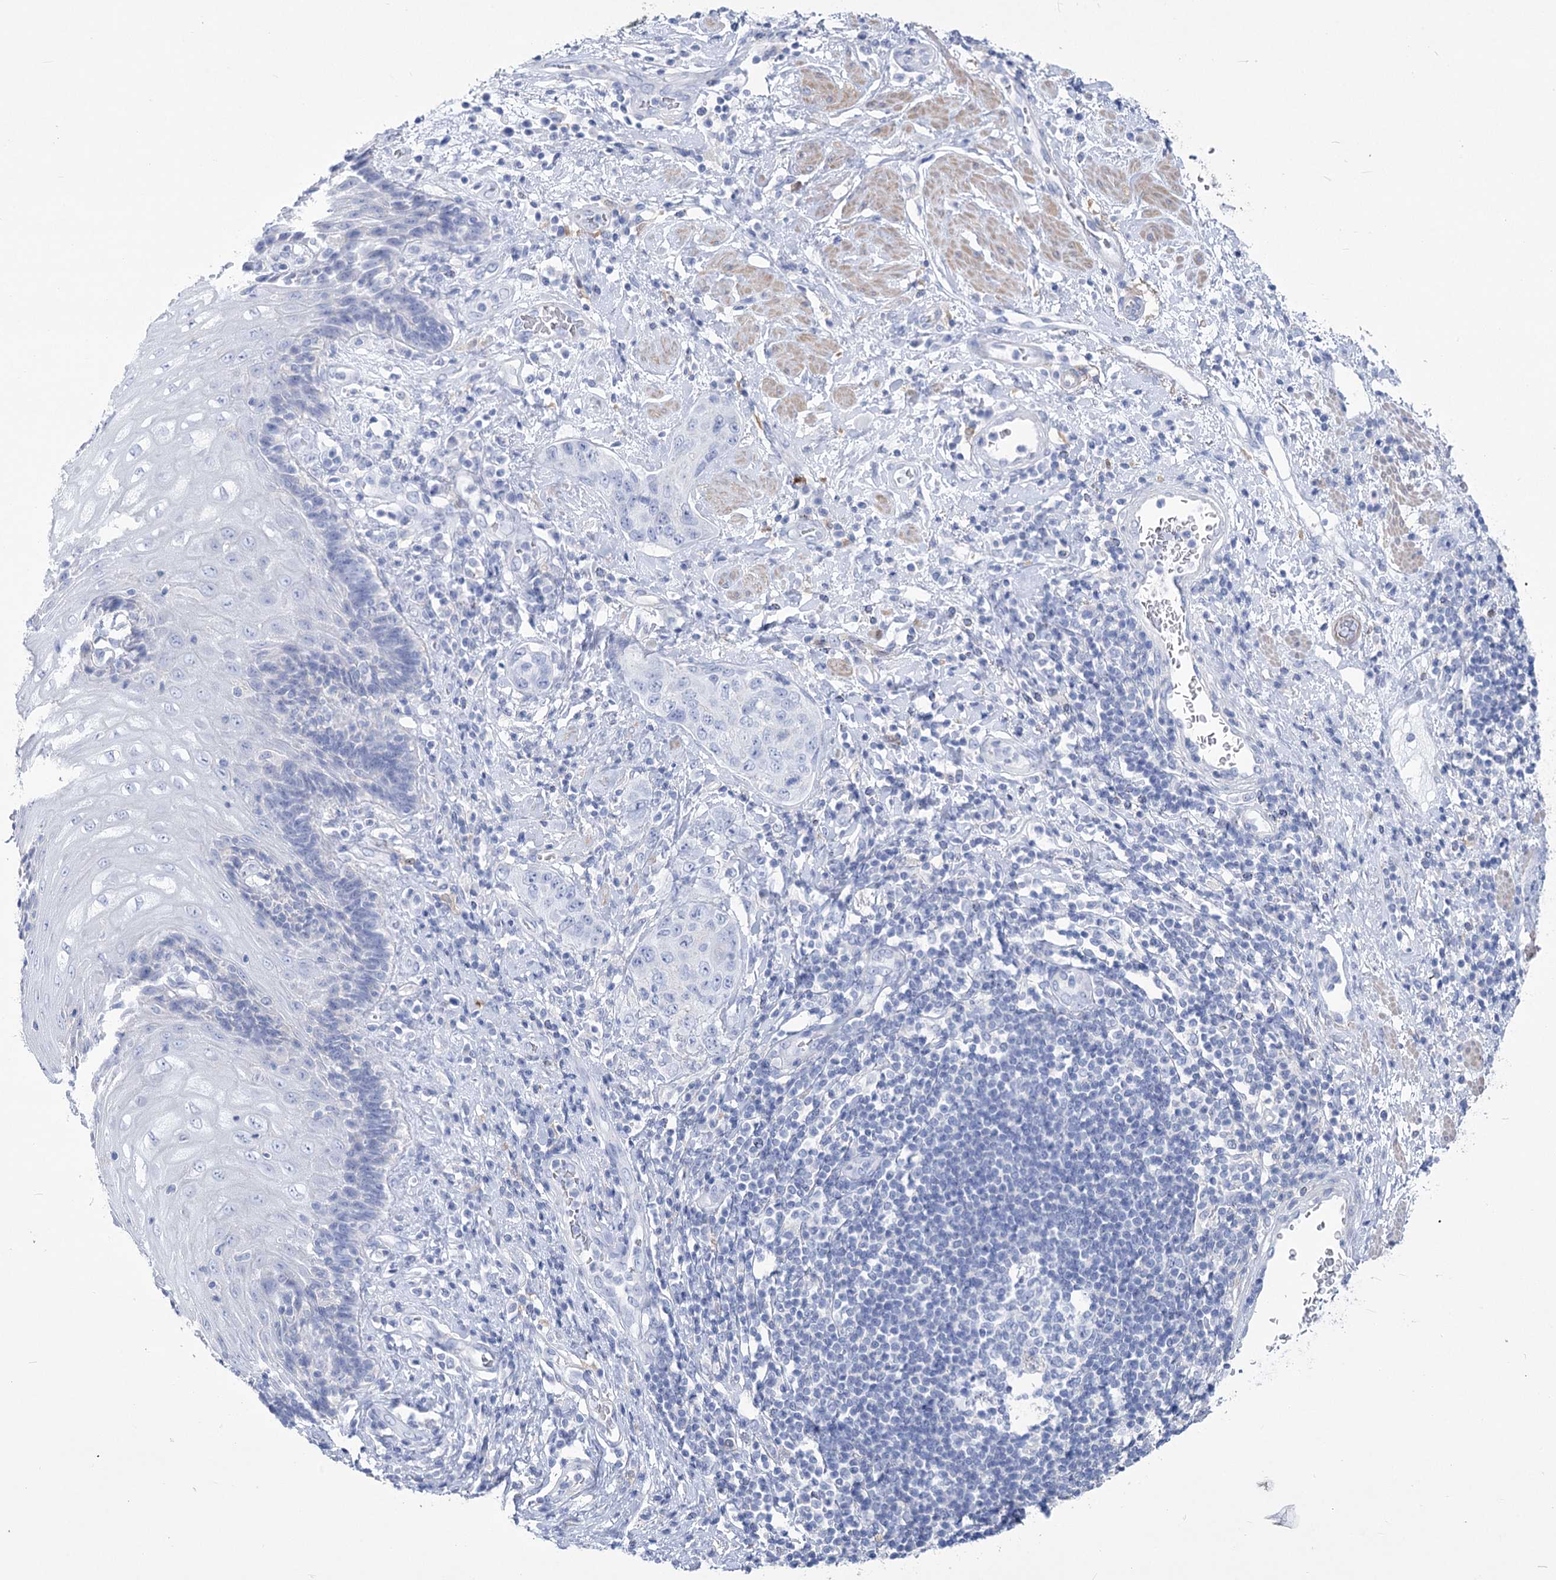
{"staining": {"intensity": "negative", "quantity": "none", "location": "none"}, "tissue": "stomach cancer", "cell_type": "Tumor cells", "image_type": "cancer", "snomed": [{"axis": "morphology", "description": "Adenocarcinoma, NOS"}, {"axis": "topography", "description": "Stomach"}], "caption": "The image reveals no staining of tumor cells in stomach adenocarcinoma.", "gene": "PCDHA1", "patient": {"sex": "male", "age": 48}}